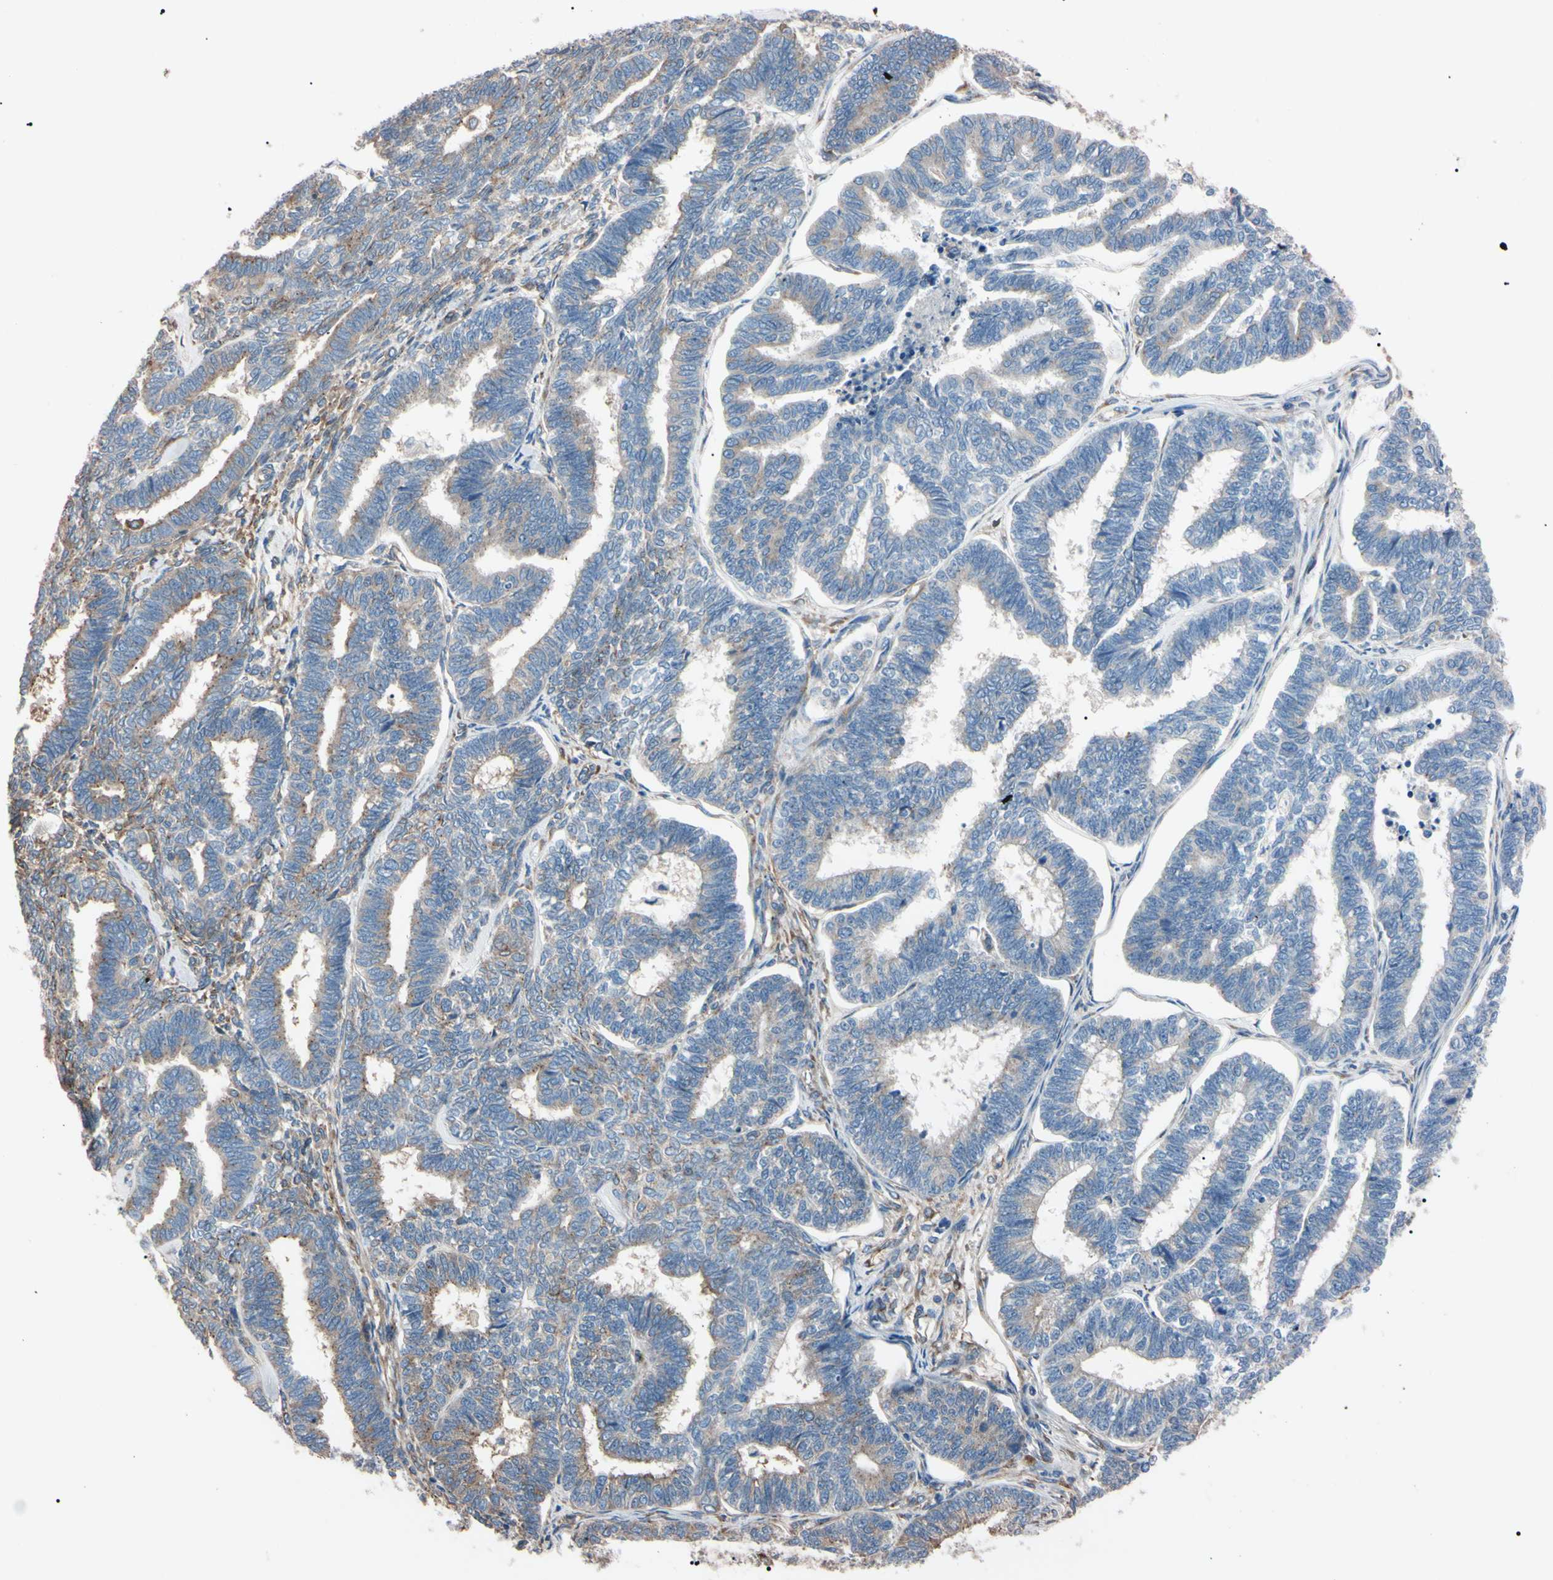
{"staining": {"intensity": "weak", "quantity": ">75%", "location": "cytoplasmic/membranous"}, "tissue": "endometrial cancer", "cell_type": "Tumor cells", "image_type": "cancer", "snomed": [{"axis": "morphology", "description": "Adenocarcinoma, NOS"}, {"axis": "topography", "description": "Endometrium"}], "caption": "Protein staining exhibits weak cytoplasmic/membranous expression in about >75% of tumor cells in endometrial adenocarcinoma. The staining was performed using DAB (3,3'-diaminobenzidine) to visualize the protein expression in brown, while the nuclei were stained in blue with hematoxylin (Magnification: 20x).", "gene": "PRKACA", "patient": {"sex": "female", "age": 70}}